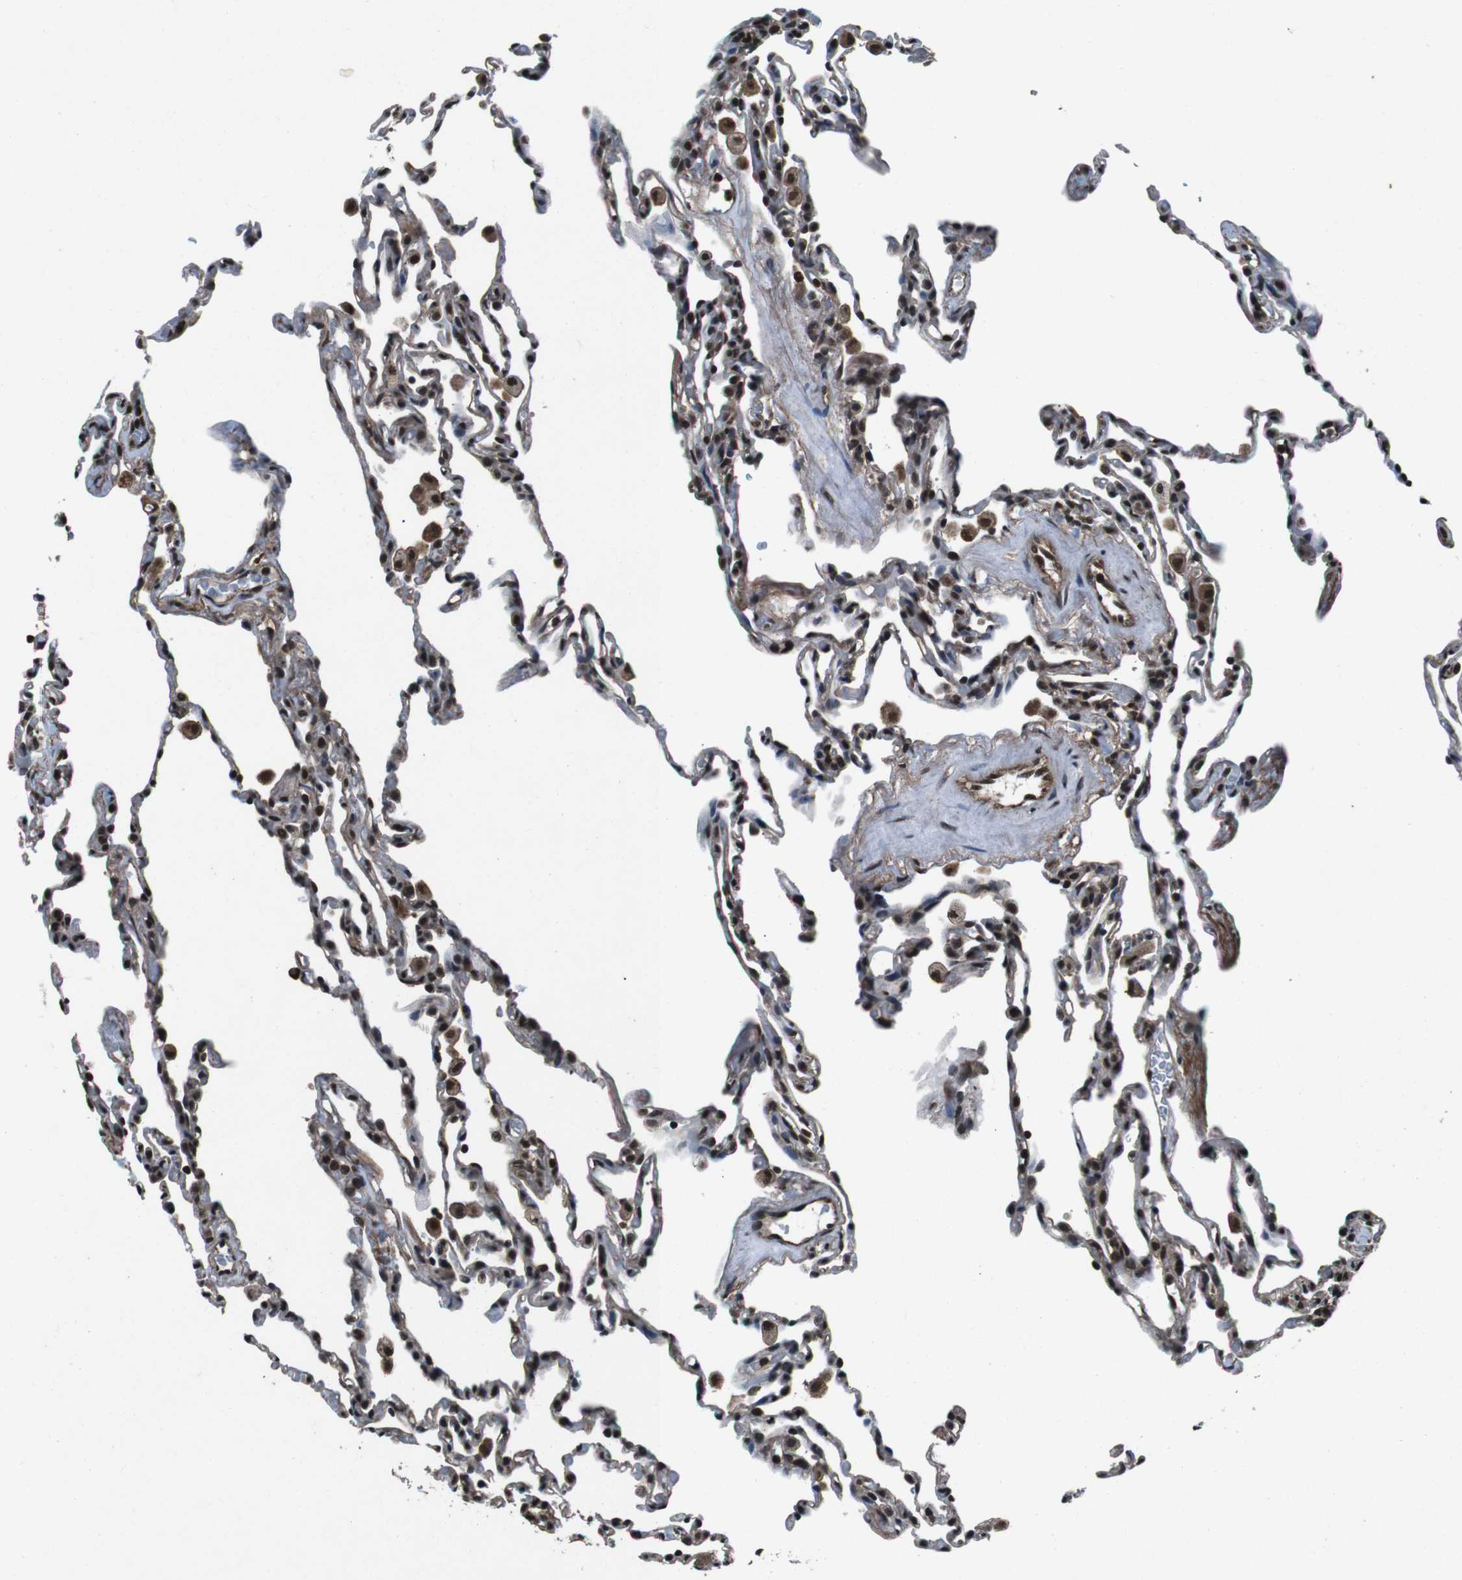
{"staining": {"intensity": "strong", "quantity": ">75%", "location": "nuclear"}, "tissue": "lung", "cell_type": "Alveolar cells", "image_type": "normal", "snomed": [{"axis": "morphology", "description": "Normal tissue, NOS"}, {"axis": "topography", "description": "Lung"}], "caption": "A brown stain labels strong nuclear expression of a protein in alveolar cells of benign human lung.", "gene": "NR4A2", "patient": {"sex": "male", "age": 59}}